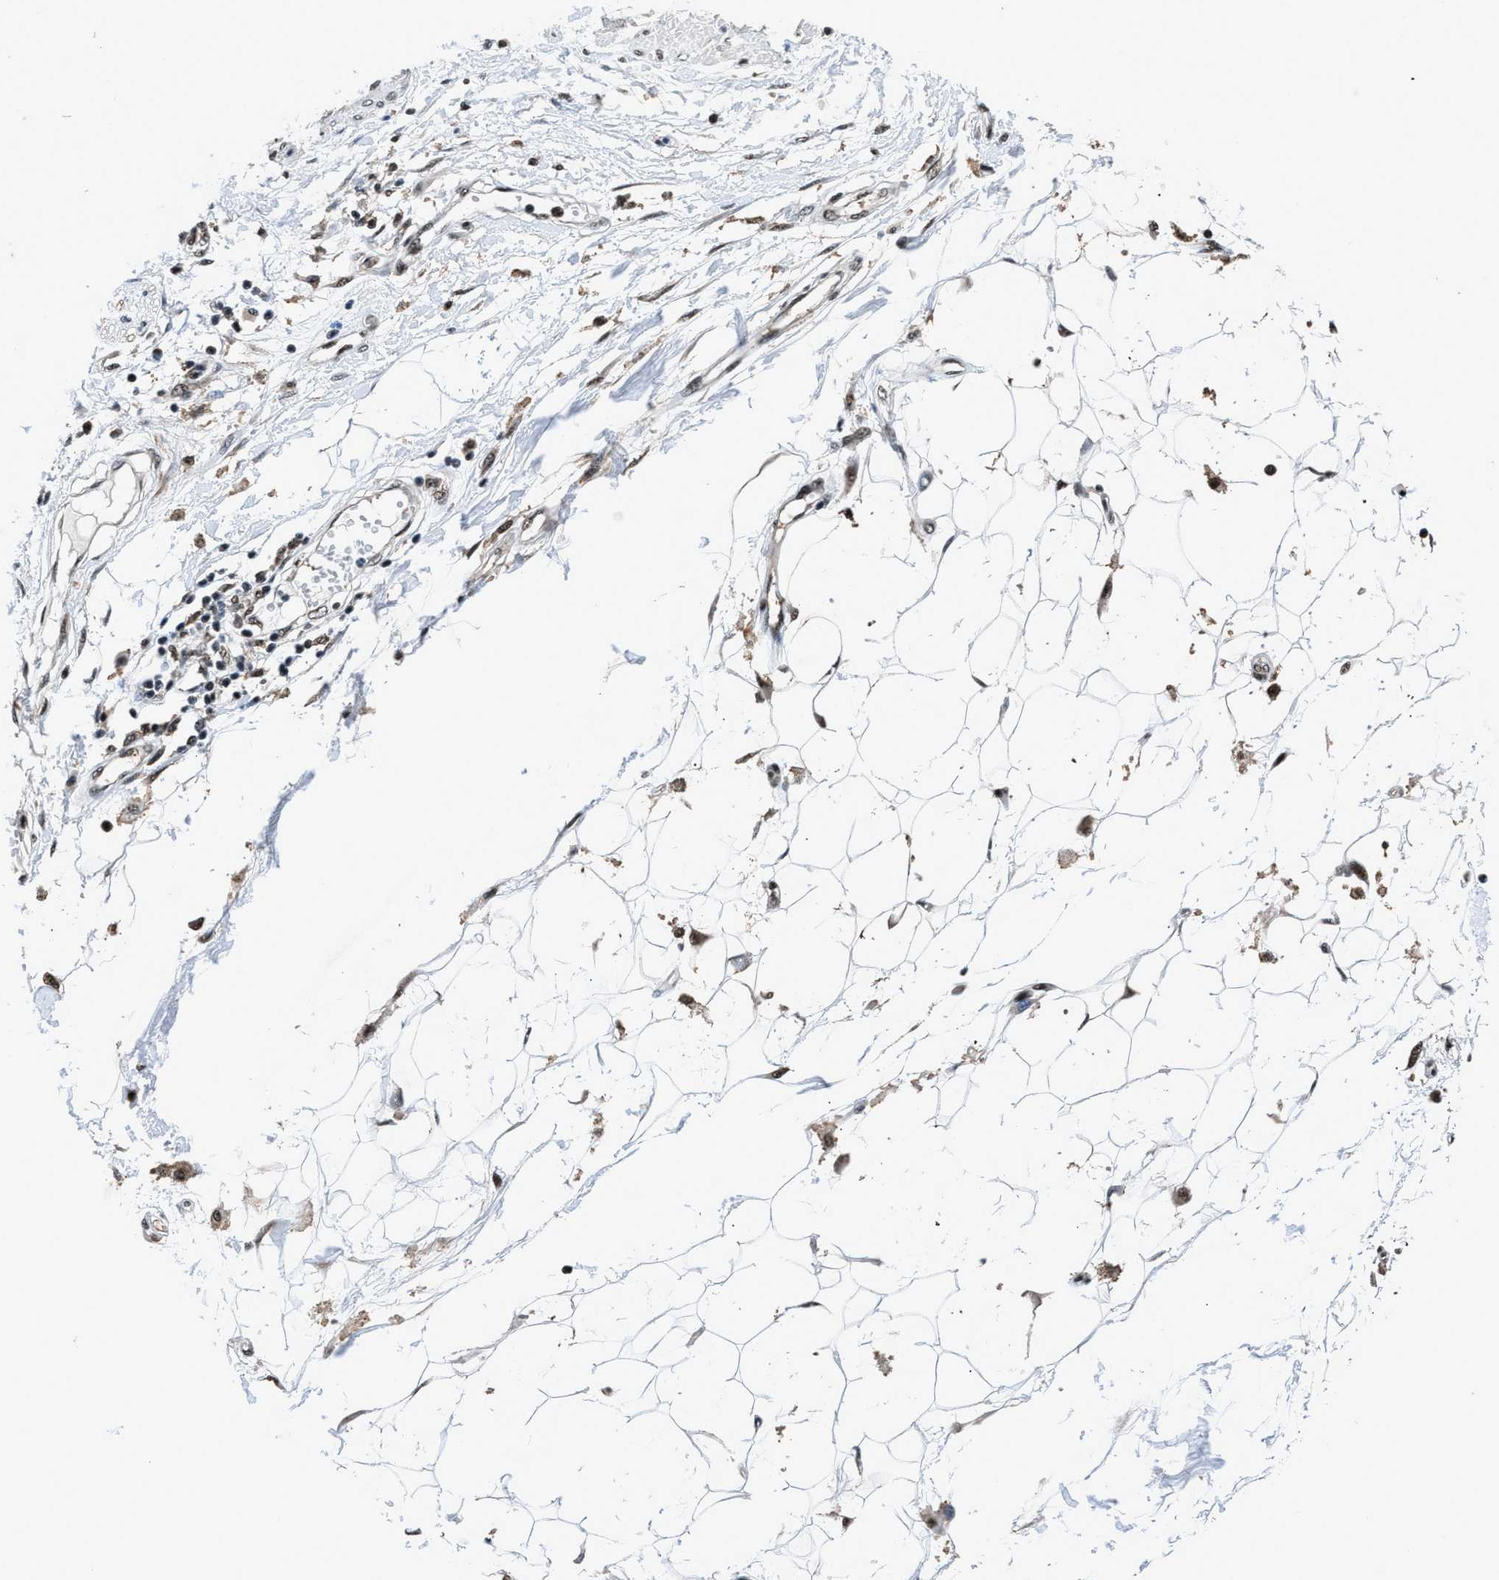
{"staining": {"intensity": "moderate", "quantity": ">75%", "location": "cytoplasmic/membranous,nuclear"}, "tissue": "adipose tissue", "cell_type": "Adipocytes", "image_type": "normal", "snomed": [{"axis": "morphology", "description": "Normal tissue, NOS"}, {"axis": "morphology", "description": "Squamous cell carcinoma, NOS"}, {"axis": "topography", "description": "Skin"}, {"axis": "topography", "description": "Peripheral nerve tissue"}], "caption": "Protein staining demonstrates moderate cytoplasmic/membranous,nuclear staining in about >75% of adipocytes in unremarkable adipose tissue.", "gene": "HNRNPF", "patient": {"sex": "male", "age": 83}}